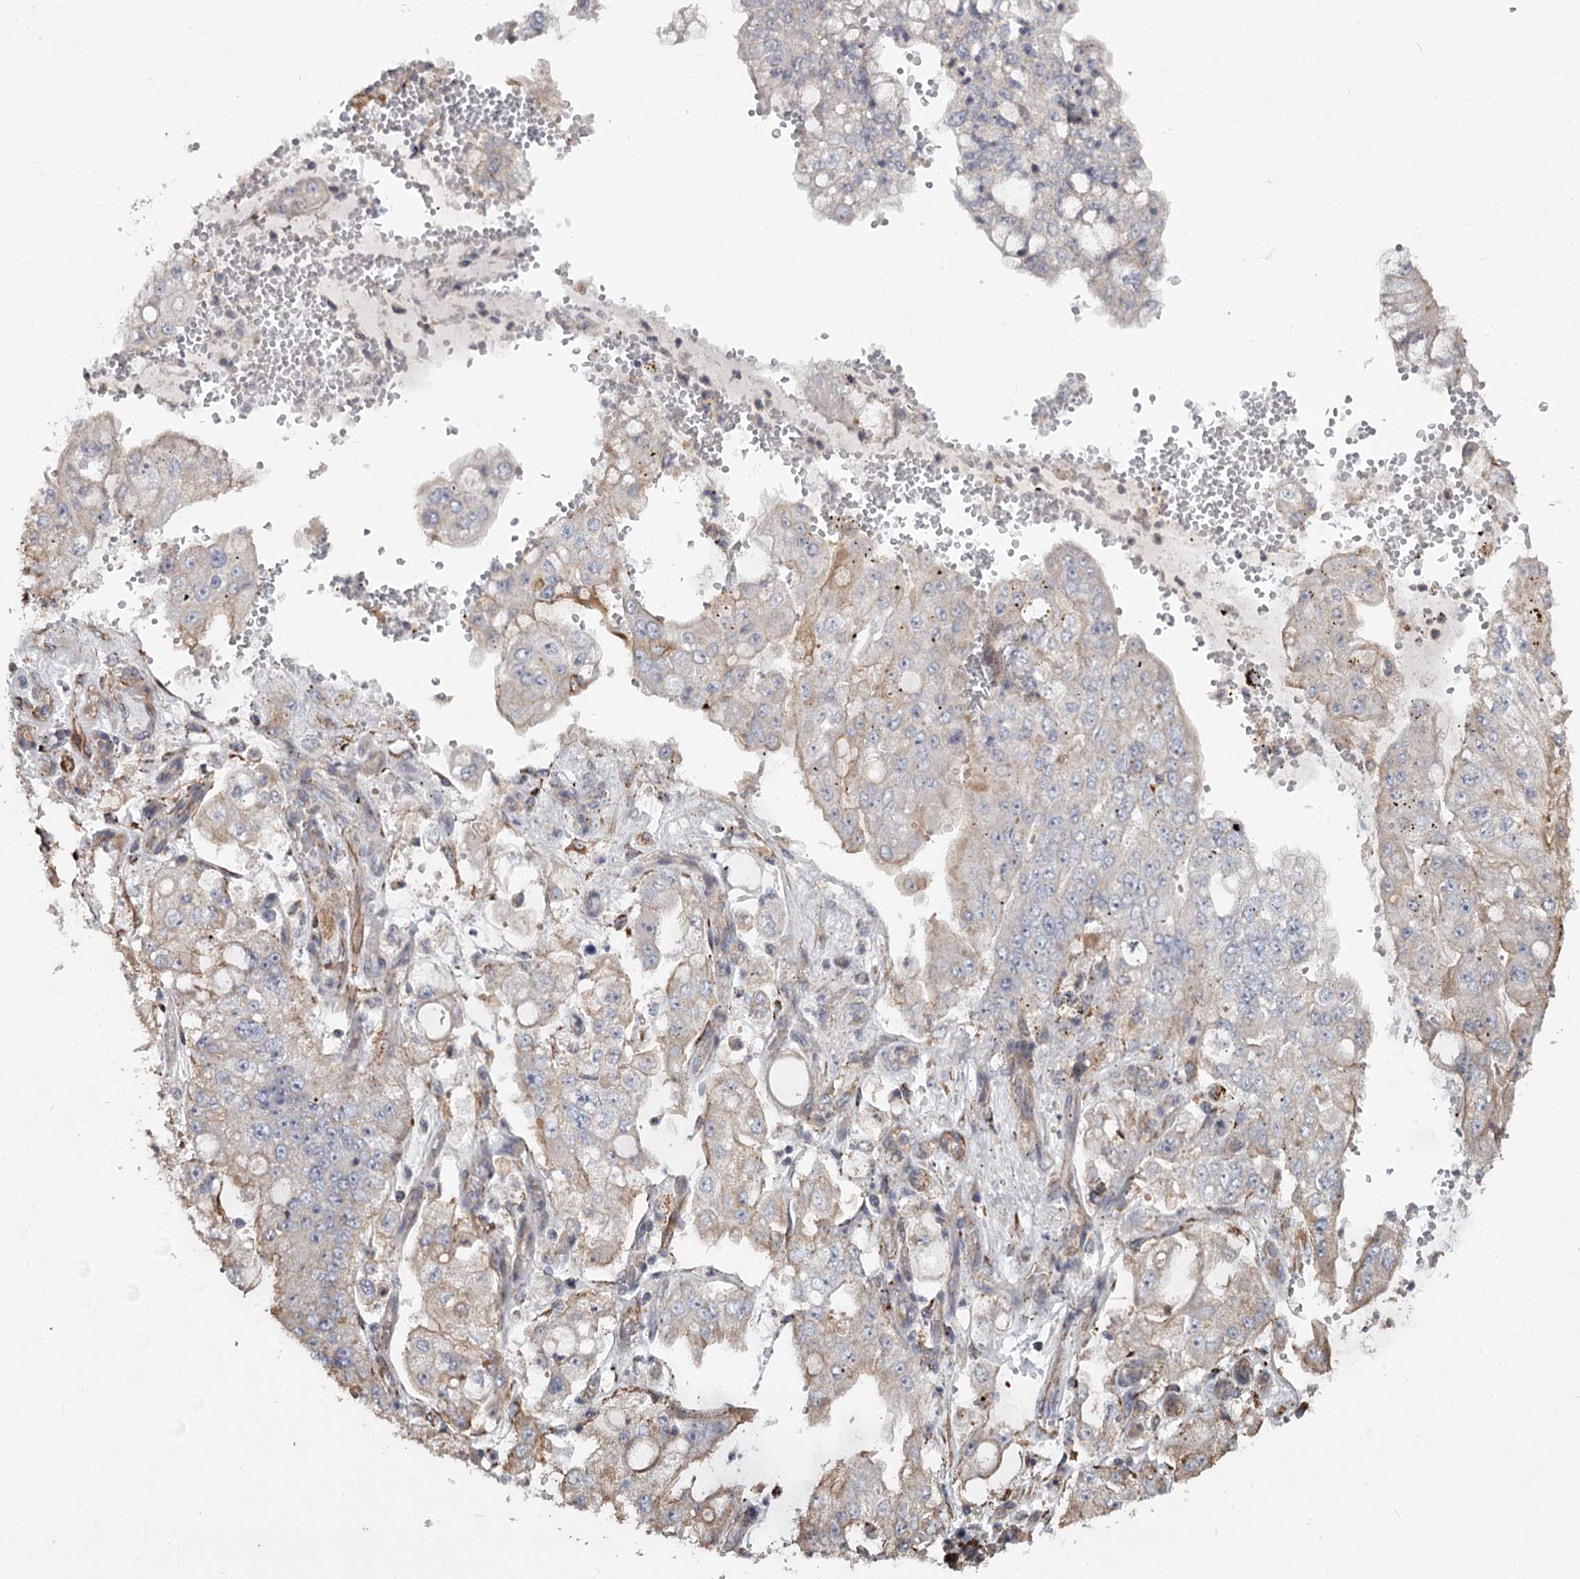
{"staining": {"intensity": "negative", "quantity": "none", "location": "none"}, "tissue": "stomach cancer", "cell_type": "Tumor cells", "image_type": "cancer", "snomed": [{"axis": "morphology", "description": "Adenocarcinoma, NOS"}, {"axis": "topography", "description": "Stomach"}], "caption": "Stomach cancer was stained to show a protein in brown. There is no significant positivity in tumor cells. Brightfield microscopy of immunohistochemistry (IHC) stained with DAB (brown) and hematoxylin (blue), captured at high magnification.", "gene": "DHRS9", "patient": {"sex": "male", "age": 76}}